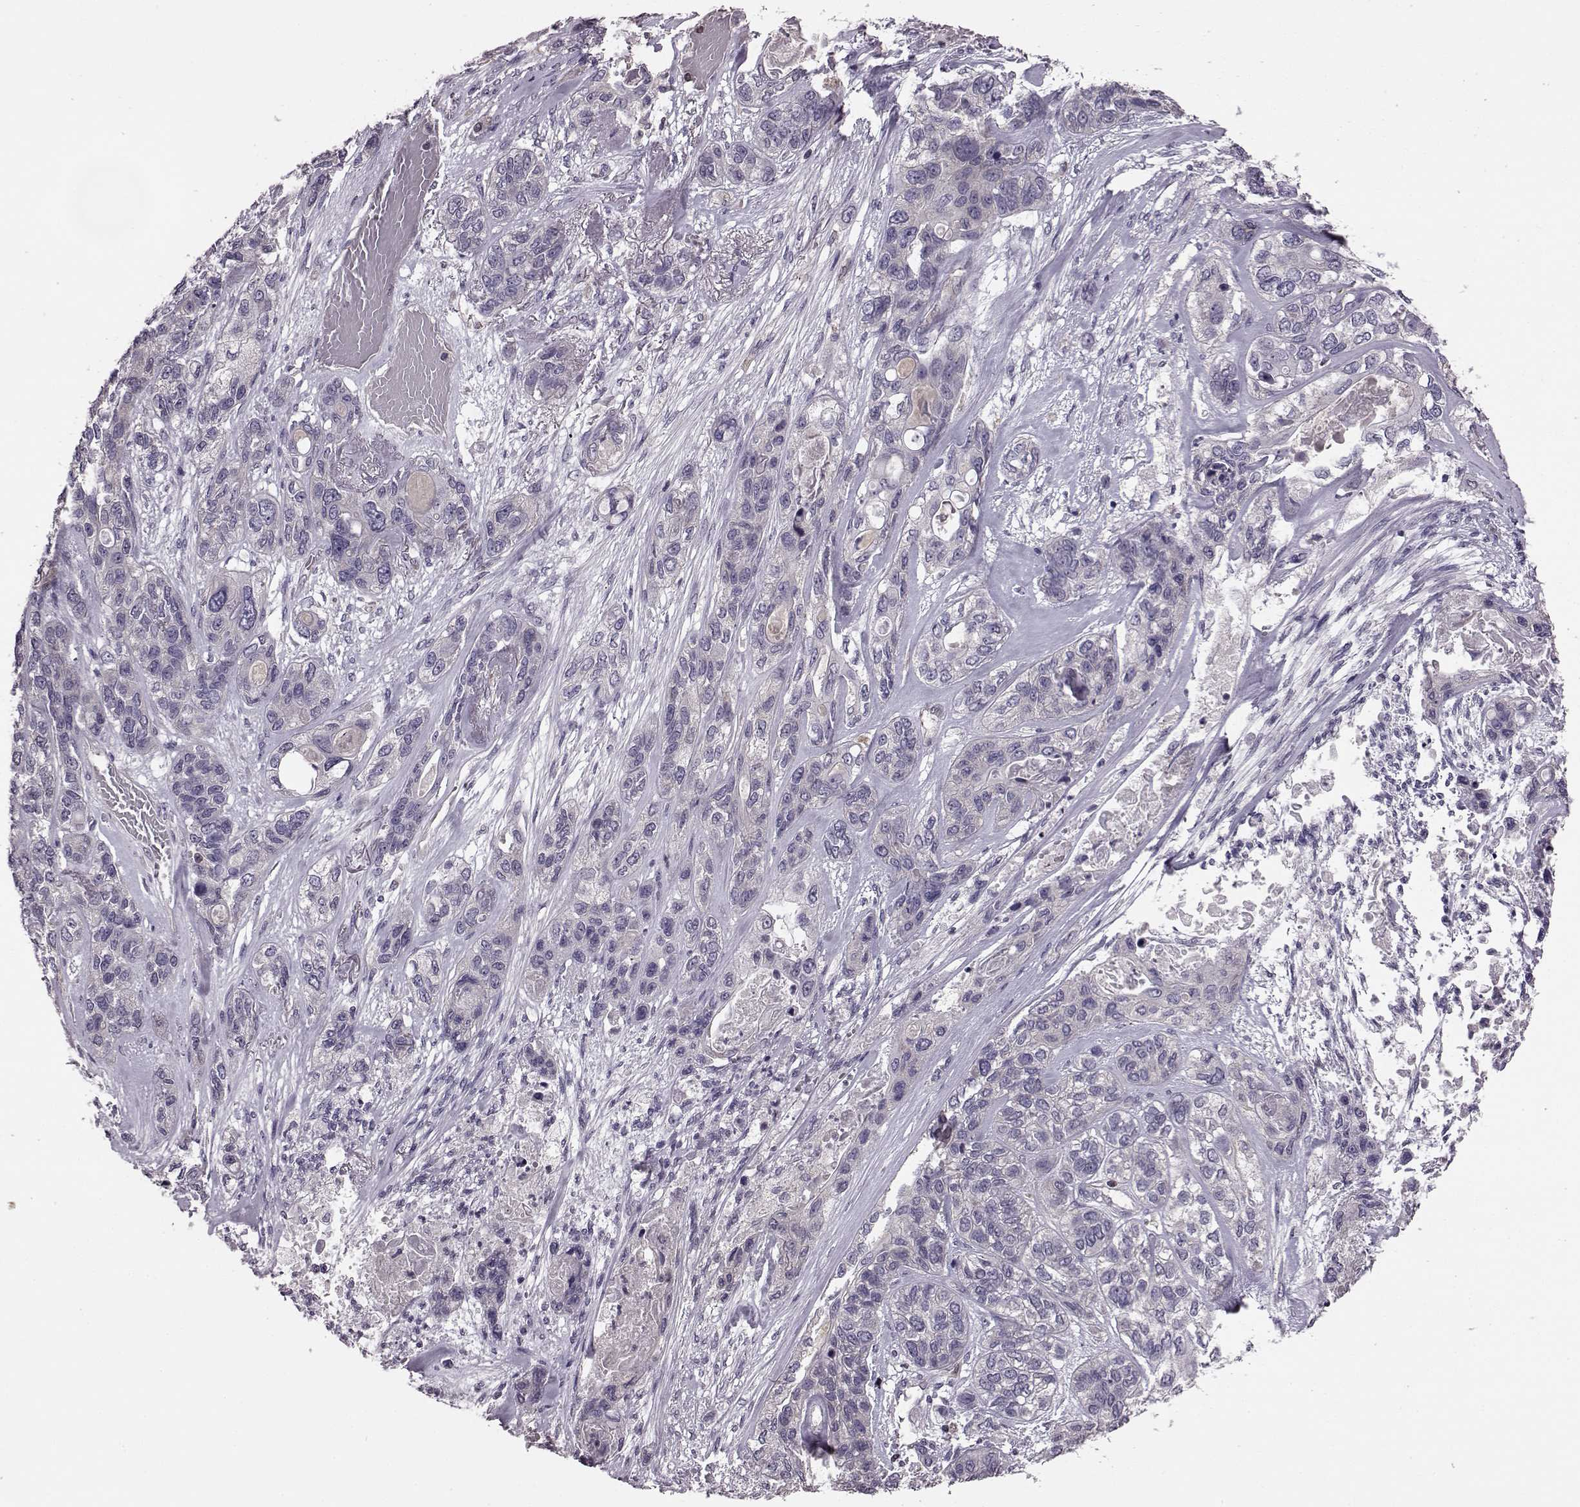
{"staining": {"intensity": "negative", "quantity": "none", "location": "none"}, "tissue": "lung cancer", "cell_type": "Tumor cells", "image_type": "cancer", "snomed": [{"axis": "morphology", "description": "Squamous cell carcinoma, NOS"}, {"axis": "topography", "description": "Lung"}], "caption": "Immunohistochemical staining of lung cancer reveals no significant expression in tumor cells.", "gene": "CDC42SE1", "patient": {"sex": "female", "age": 70}}